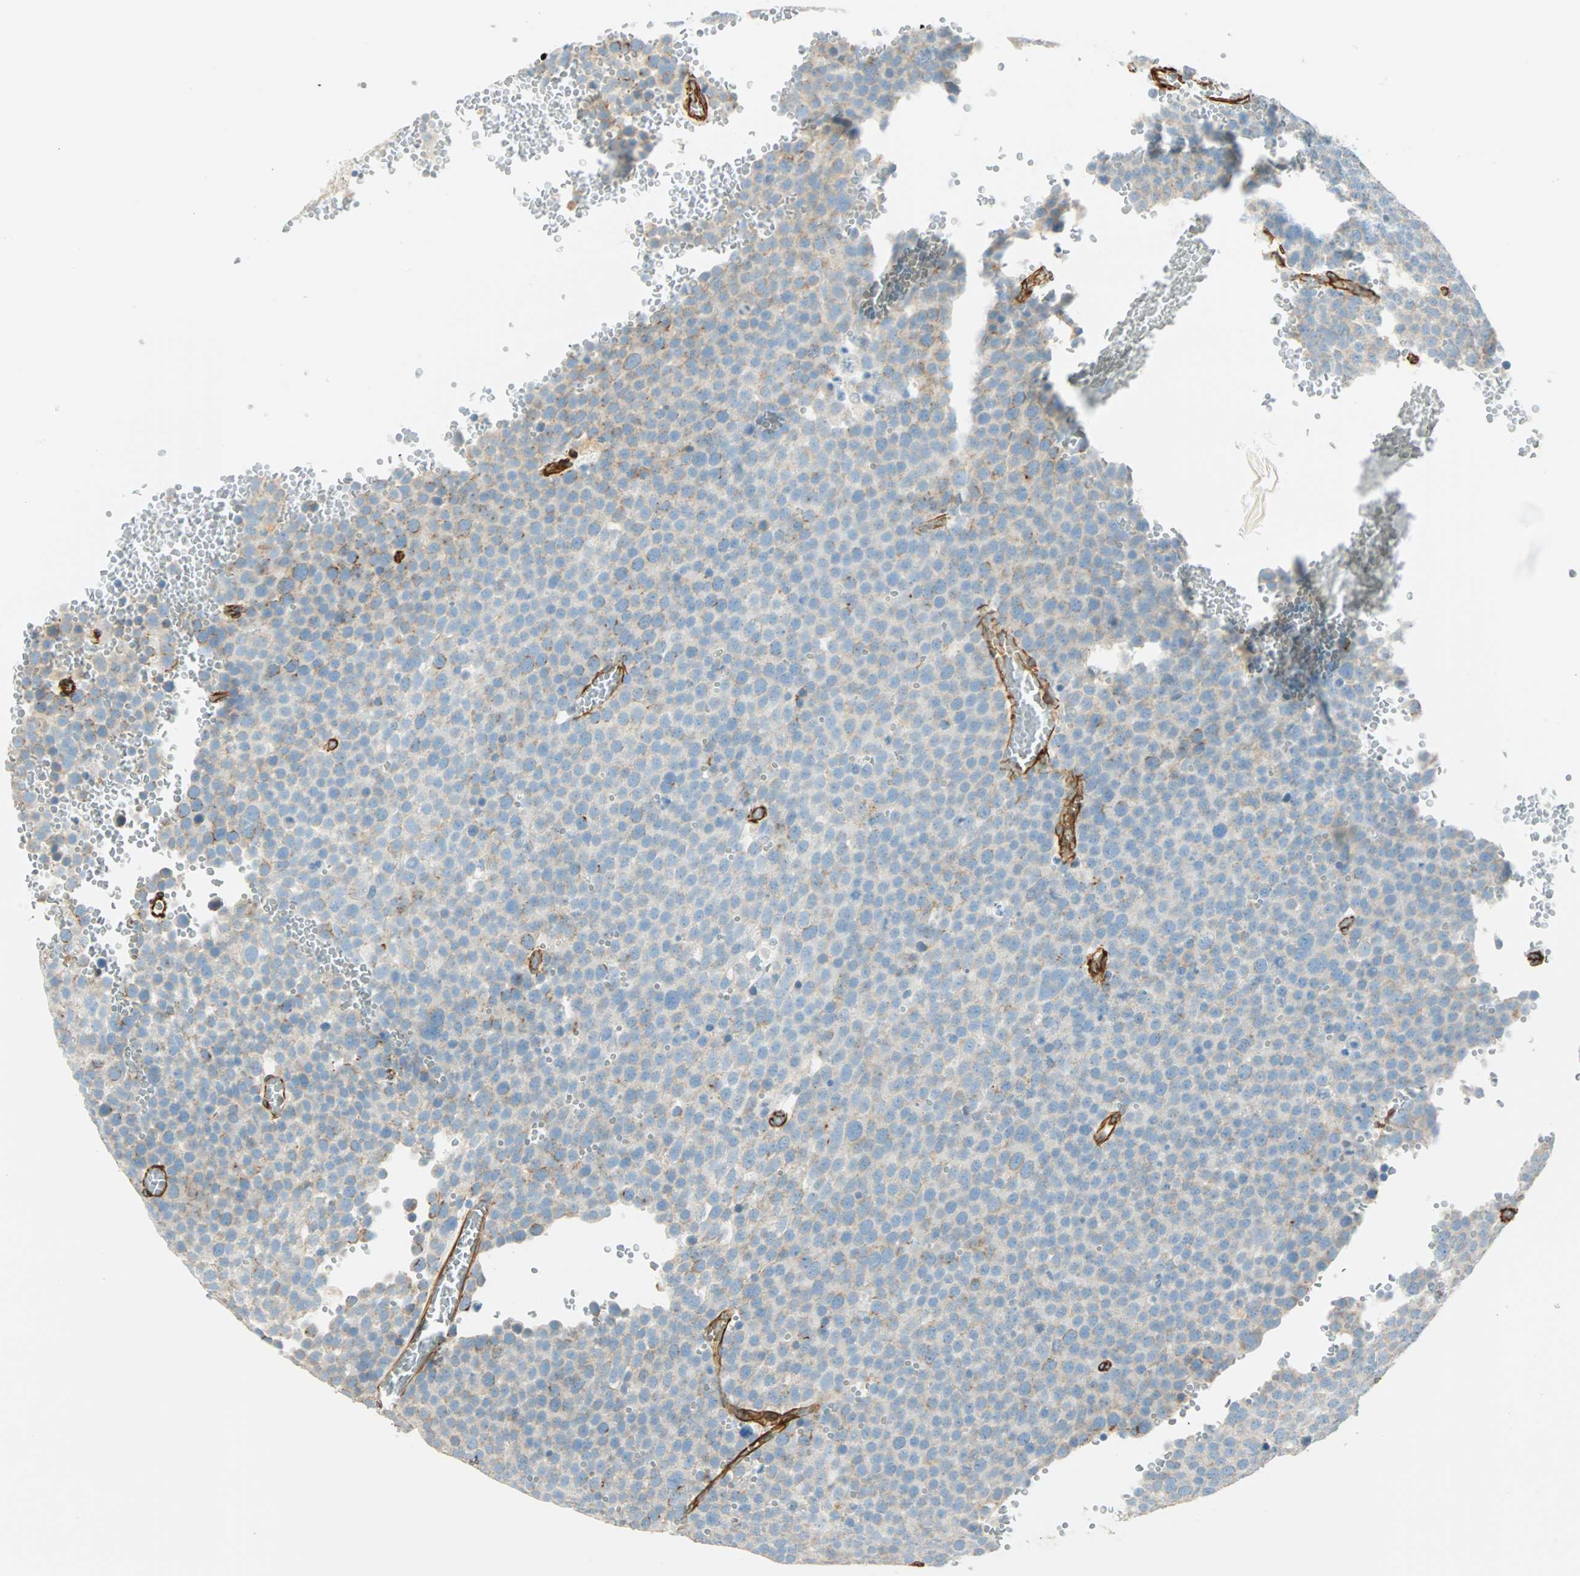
{"staining": {"intensity": "weak", "quantity": "25%-75%", "location": "cytoplasmic/membranous"}, "tissue": "testis cancer", "cell_type": "Tumor cells", "image_type": "cancer", "snomed": [{"axis": "morphology", "description": "Seminoma, NOS"}, {"axis": "topography", "description": "Testis"}], "caption": "Immunohistochemical staining of human testis cancer (seminoma) displays low levels of weak cytoplasmic/membranous protein expression in about 25%-75% of tumor cells.", "gene": "NES", "patient": {"sex": "male", "age": 71}}